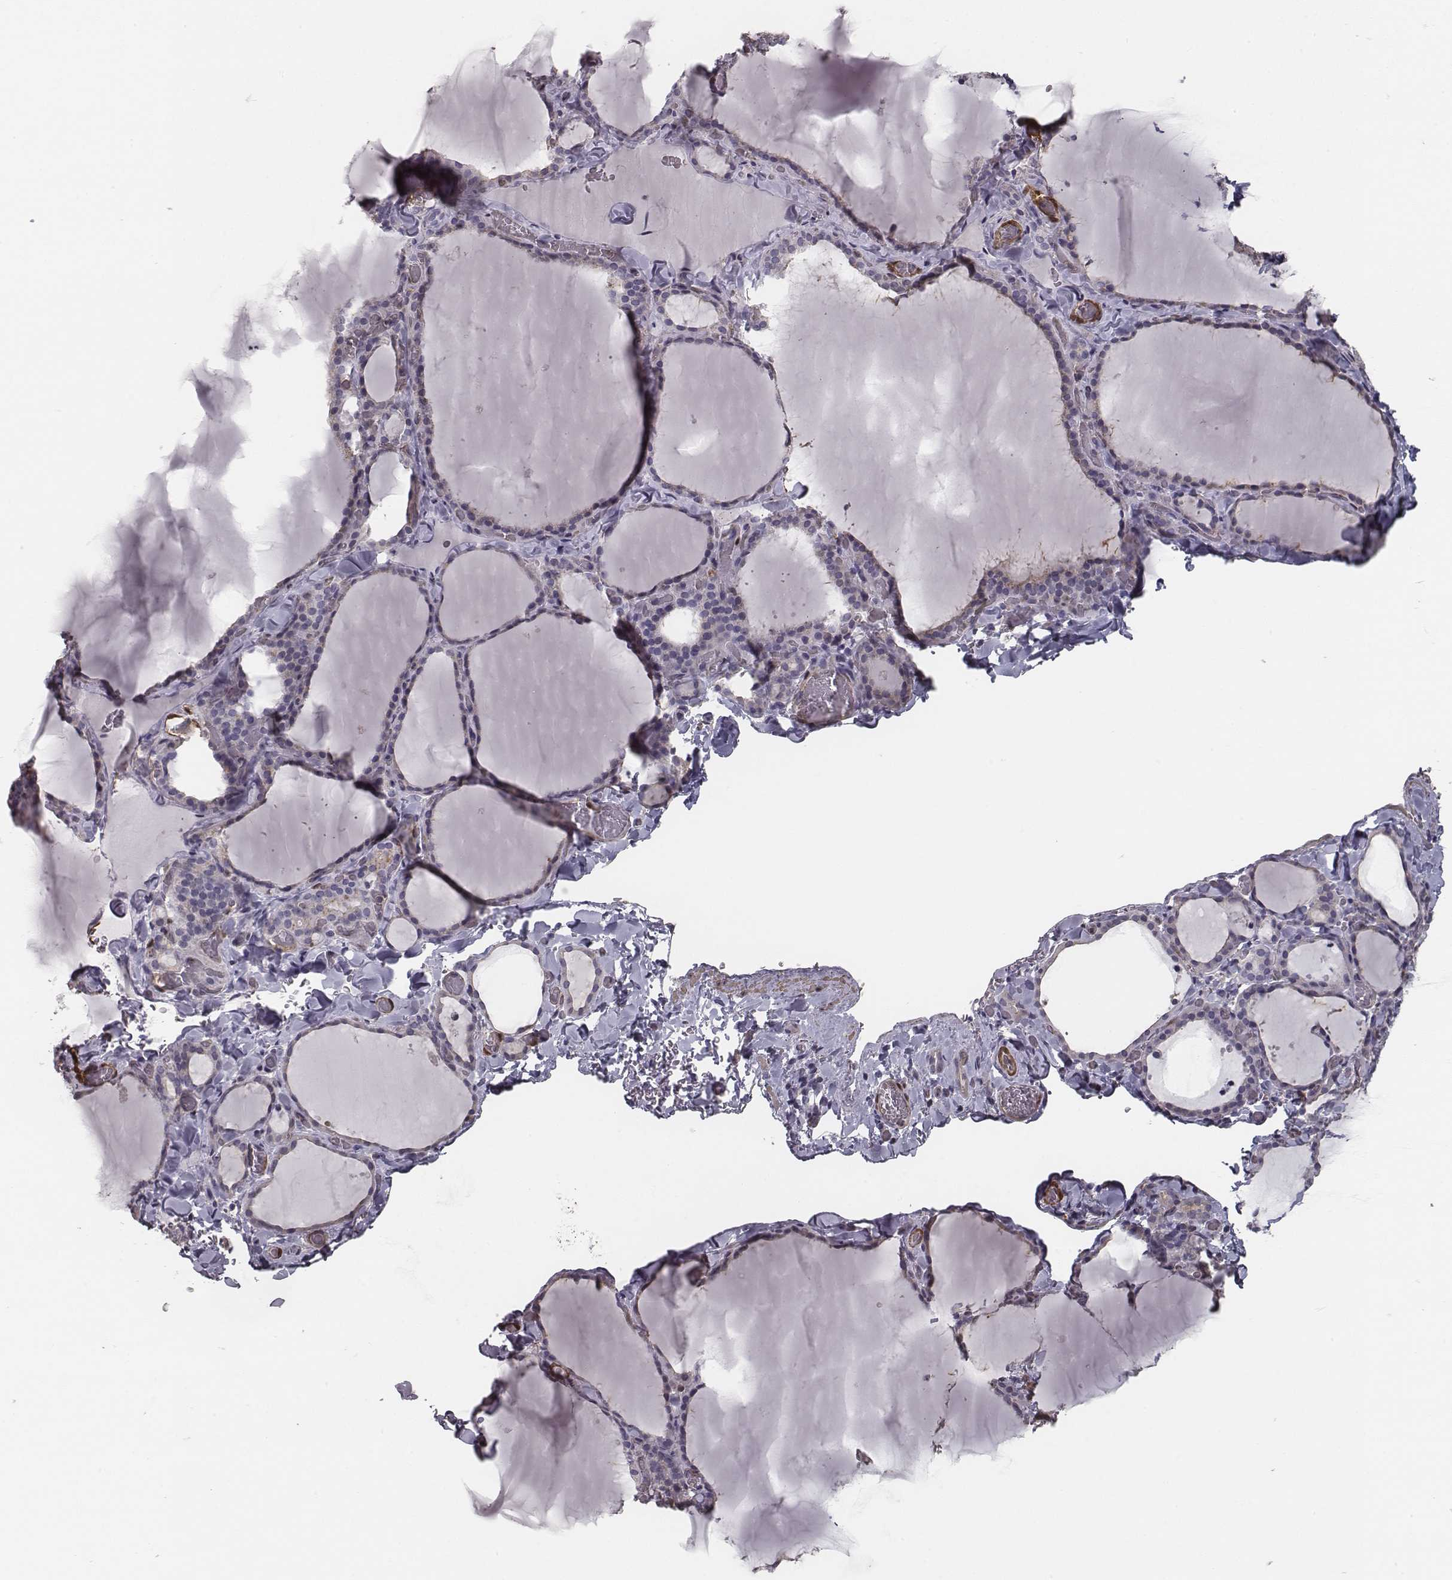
{"staining": {"intensity": "negative", "quantity": "none", "location": "none"}, "tissue": "thyroid gland", "cell_type": "Glandular cells", "image_type": "normal", "snomed": [{"axis": "morphology", "description": "Normal tissue, NOS"}, {"axis": "topography", "description": "Thyroid gland"}], "caption": "Immunohistochemical staining of unremarkable human thyroid gland exhibits no significant staining in glandular cells.", "gene": "ISYNA1", "patient": {"sex": "female", "age": 22}}